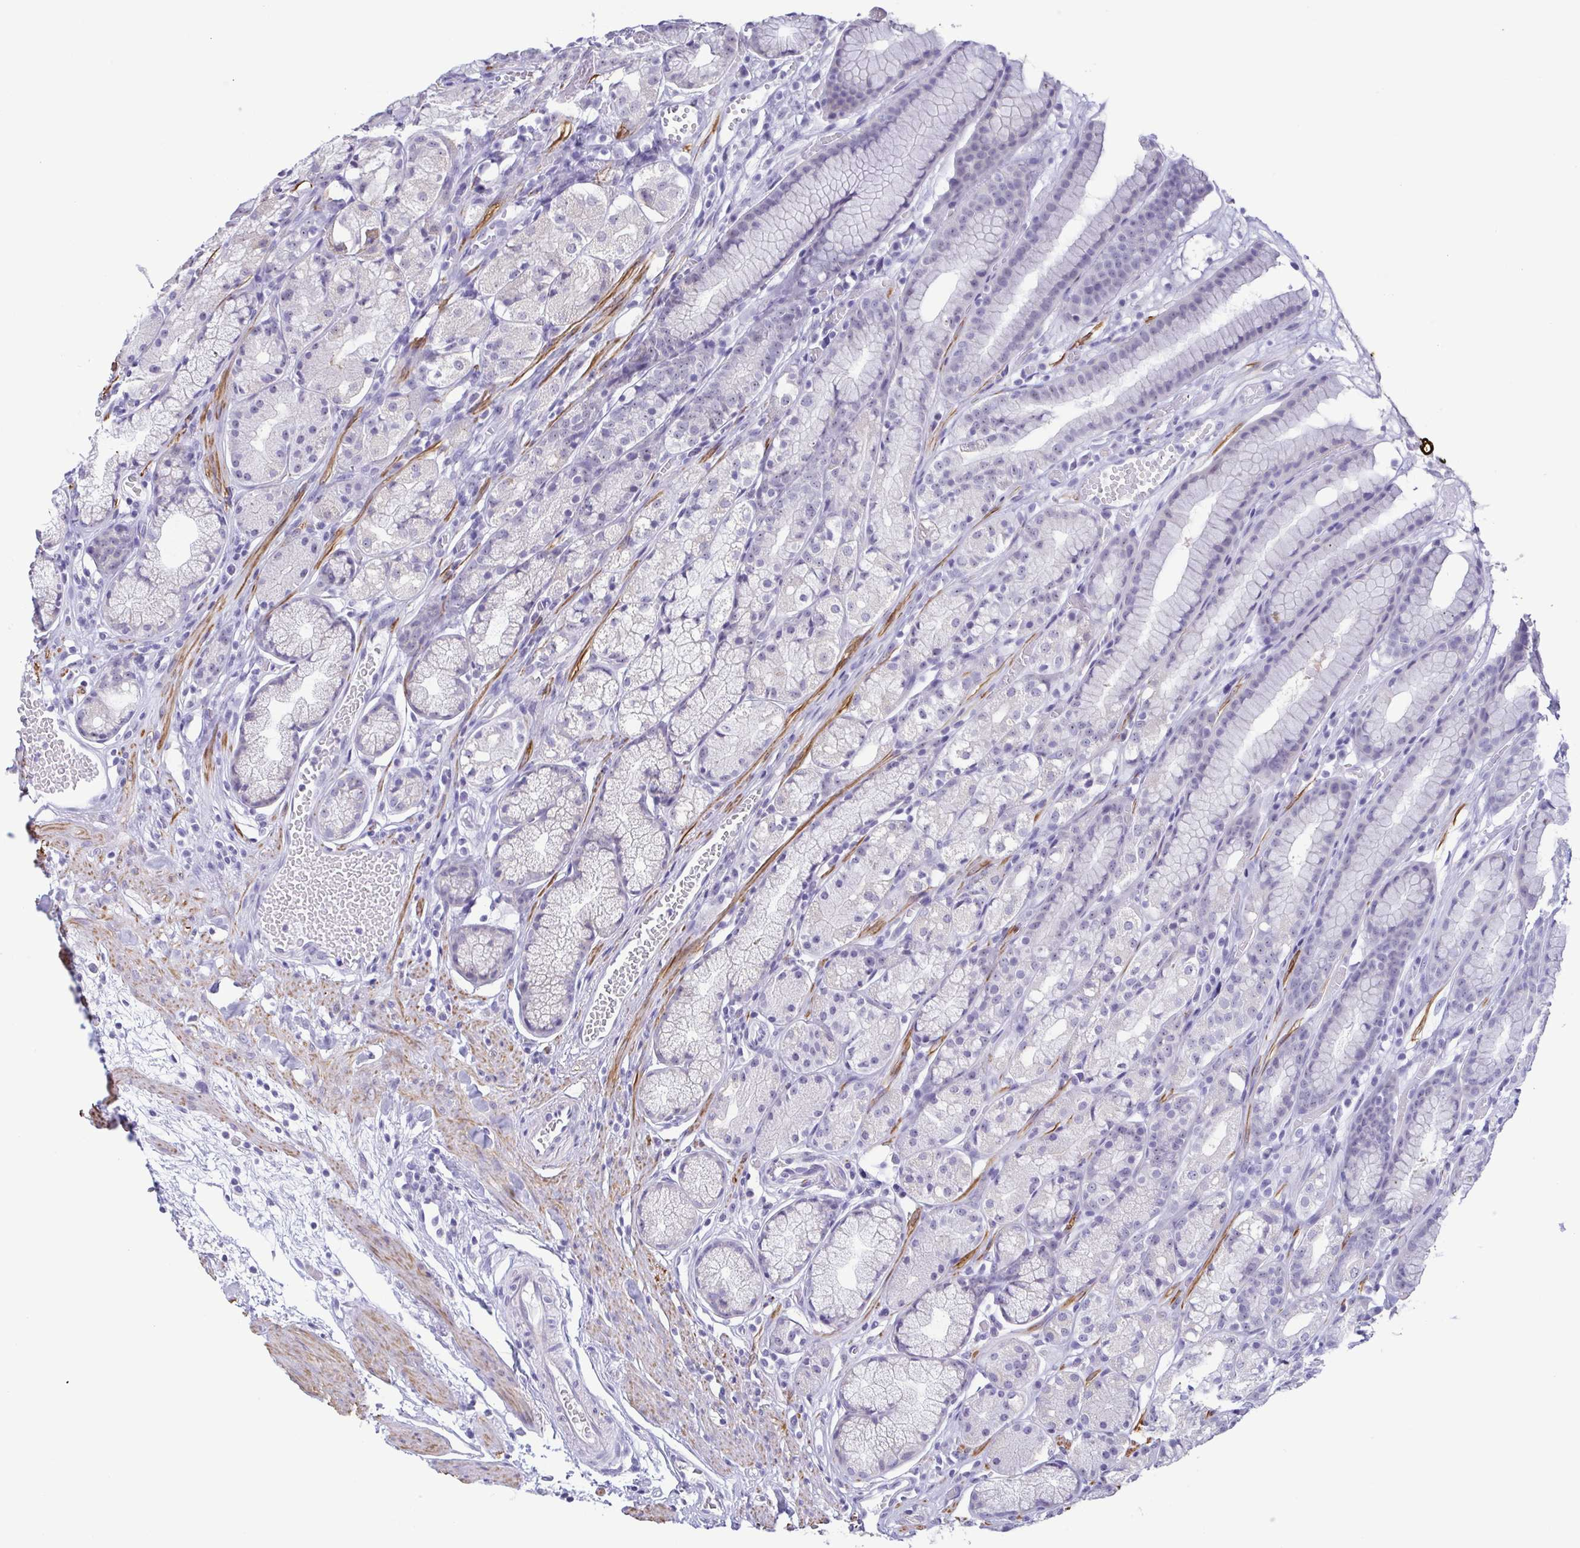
{"staining": {"intensity": "negative", "quantity": "none", "location": "none"}, "tissue": "stomach", "cell_type": "Glandular cells", "image_type": "normal", "snomed": [{"axis": "morphology", "description": "Normal tissue, NOS"}, {"axis": "topography", "description": "Smooth muscle"}, {"axis": "topography", "description": "Stomach"}], "caption": "Photomicrograph shows no significant protein positivity in glandular cells of unremarkable stomach. Nuclei are stained in blue.", "gene": "MYL7", "patient": {"sex": "male", "age": 70}}